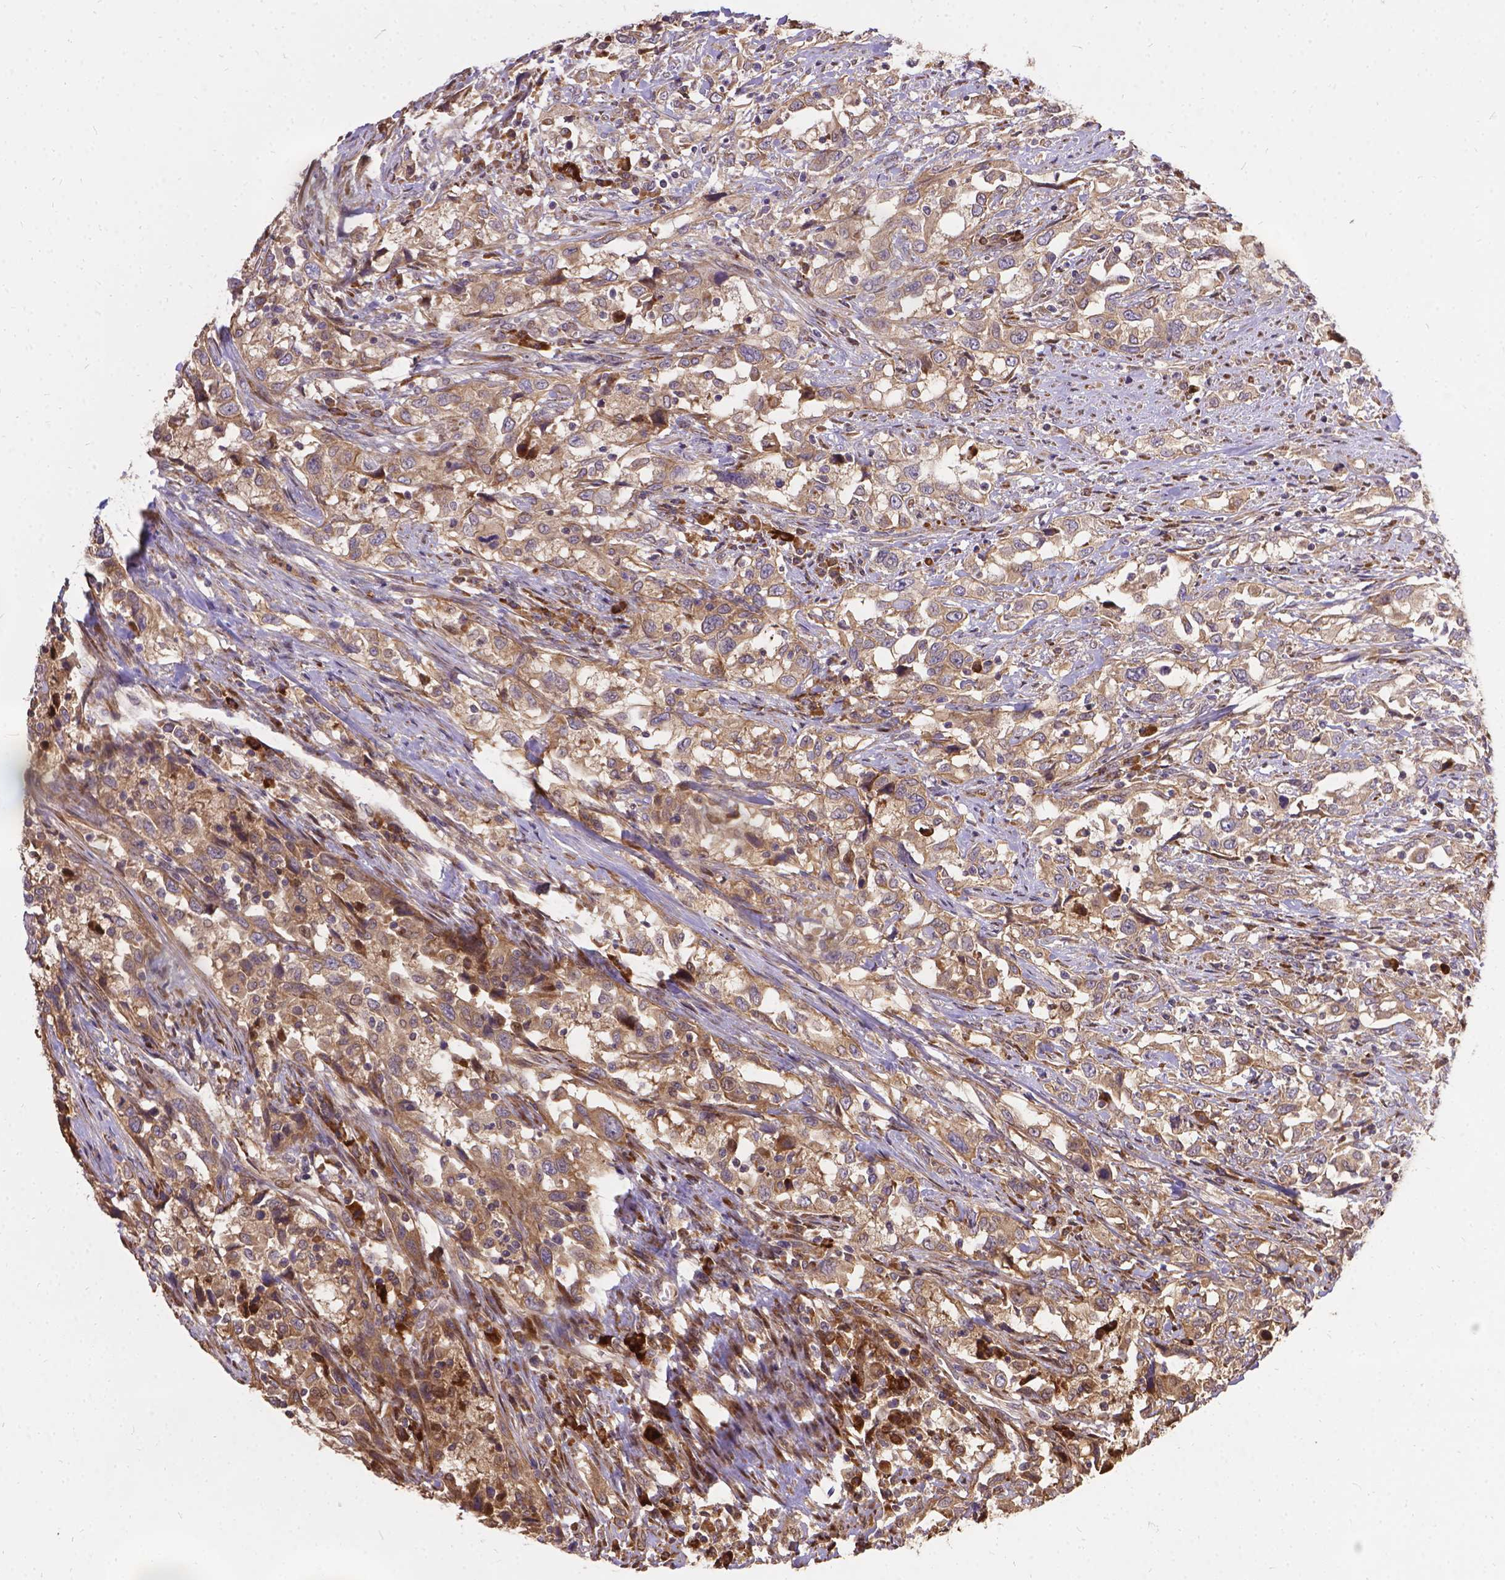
{"staining": {"intensity": "weak", "quantity": ">75%", "location": "cytoplasmic/membranous"}, "tissue": "urothelial cancer", "cell_type": "Tumor cells", "image_type": "cancer", "snomed": [{"axis": "morphology", "description": "Urothelial carcinoma, NOS"}, {"axis": "morphology", "description": "Urothelial carcinoma, High grade"}, {"axis": "topography", "description": "Urinary bladder"}], "caption": "A brown stain labels weak cytoplasmic/membranous positivity of a protein in urothelial cancer tumor cells. Nuclei are stained in blue.", "gene": "DENND6A", "patient": {"sex": "female", "age": 64}}